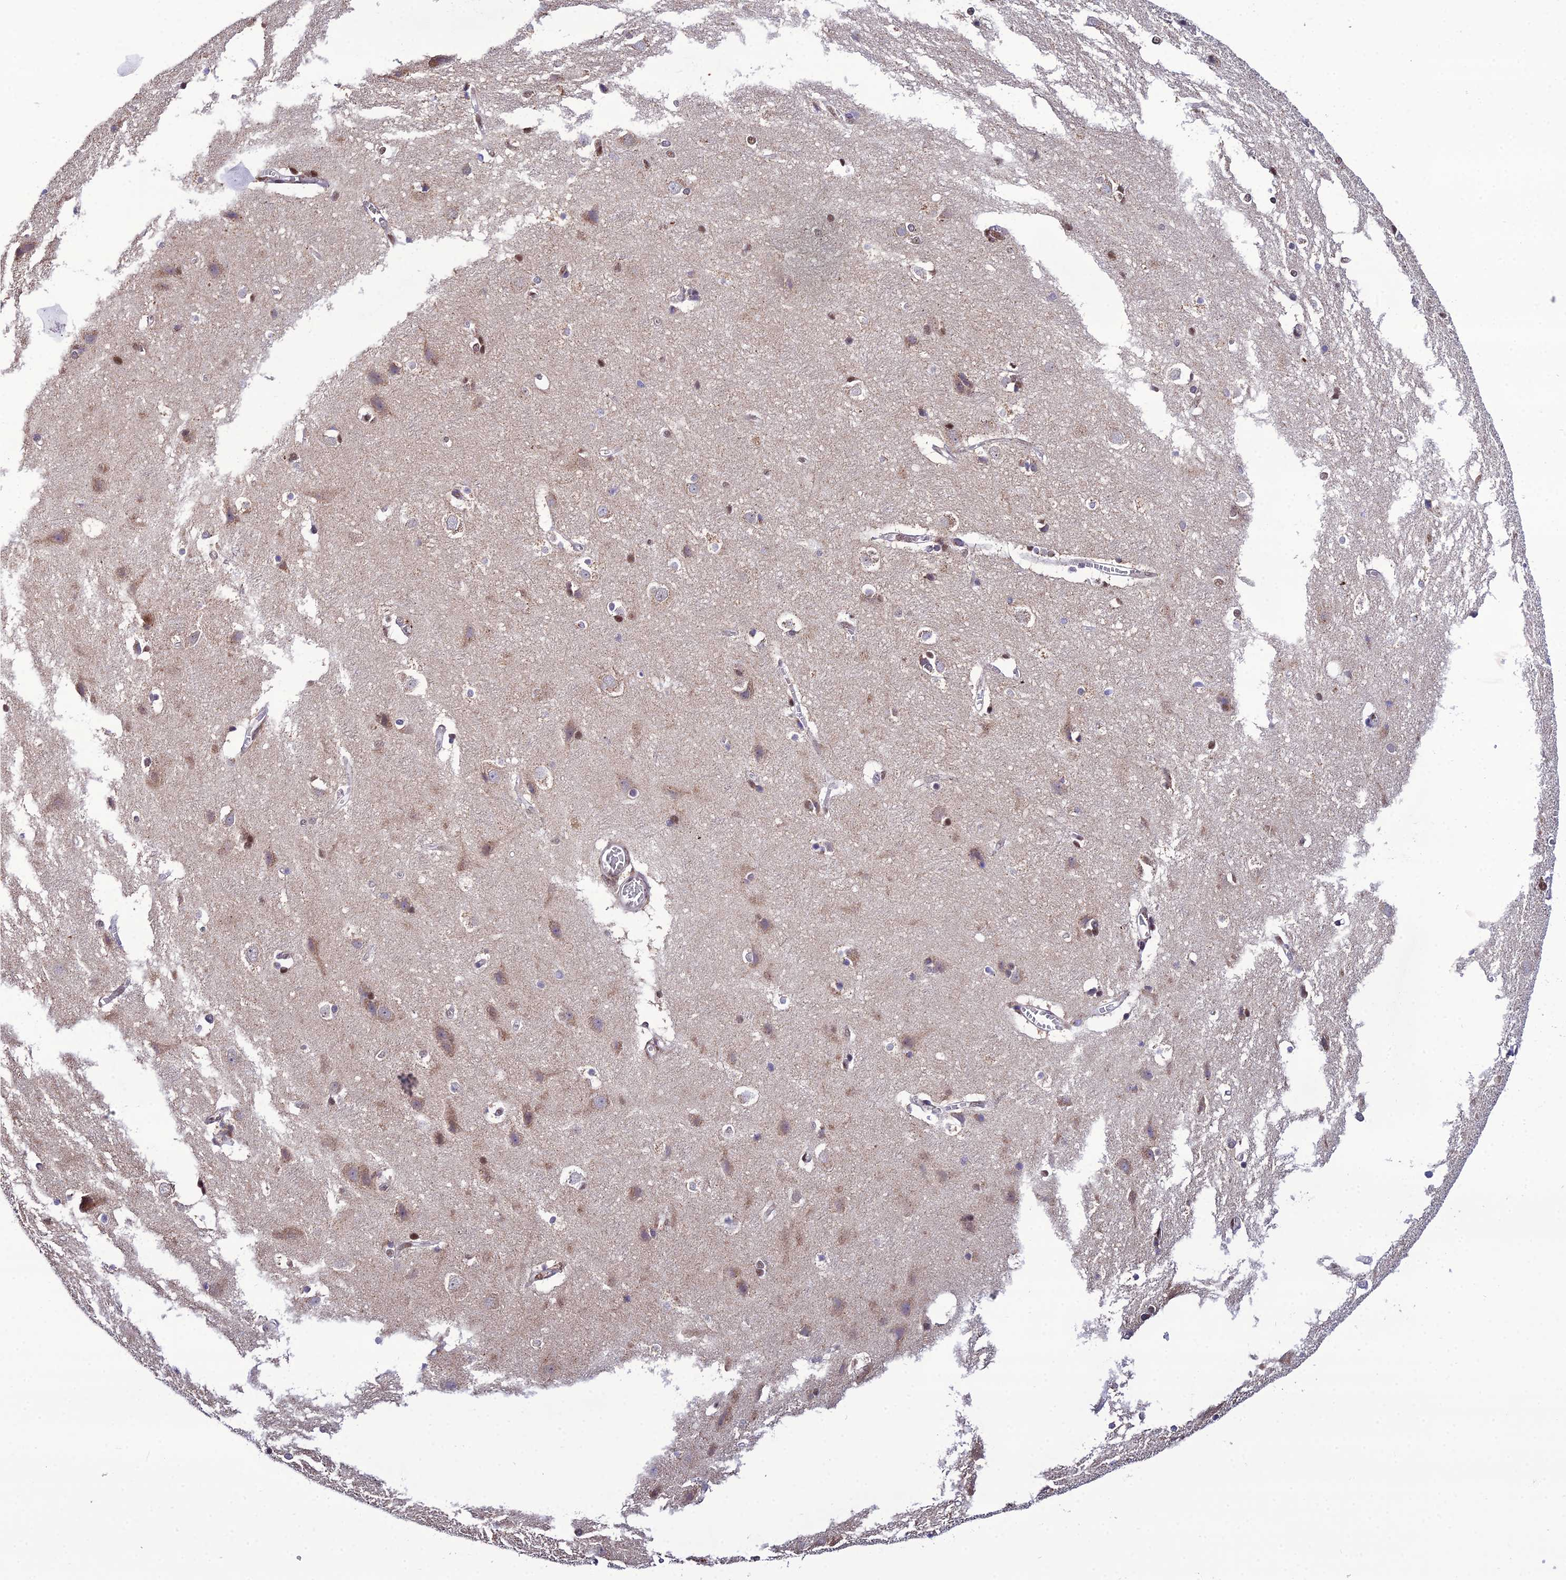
{"staining": {"intensity": "negative", "quantity": "none", "location": "none"}, "tissue": "cerebral cortex", "cell_type": "Endothelial cells", "image_type": "normal", "snomed": [{"axis": "morphology", "description": "Normal tissue, NOS"}, {"axis": "topography", "description": "Cerebral cortex"}], "caption": "DAB immunohistochemical staining of benign cerebral cortex reveals no significant staining in endothelial cells. (Brightfield microscopy of DAB (3,3'-diaminobenzidine) immunohistochemistry (IHC) at high magnification).", "gene": "ARL2", "patient": {"sex": "male", "age": 54}}